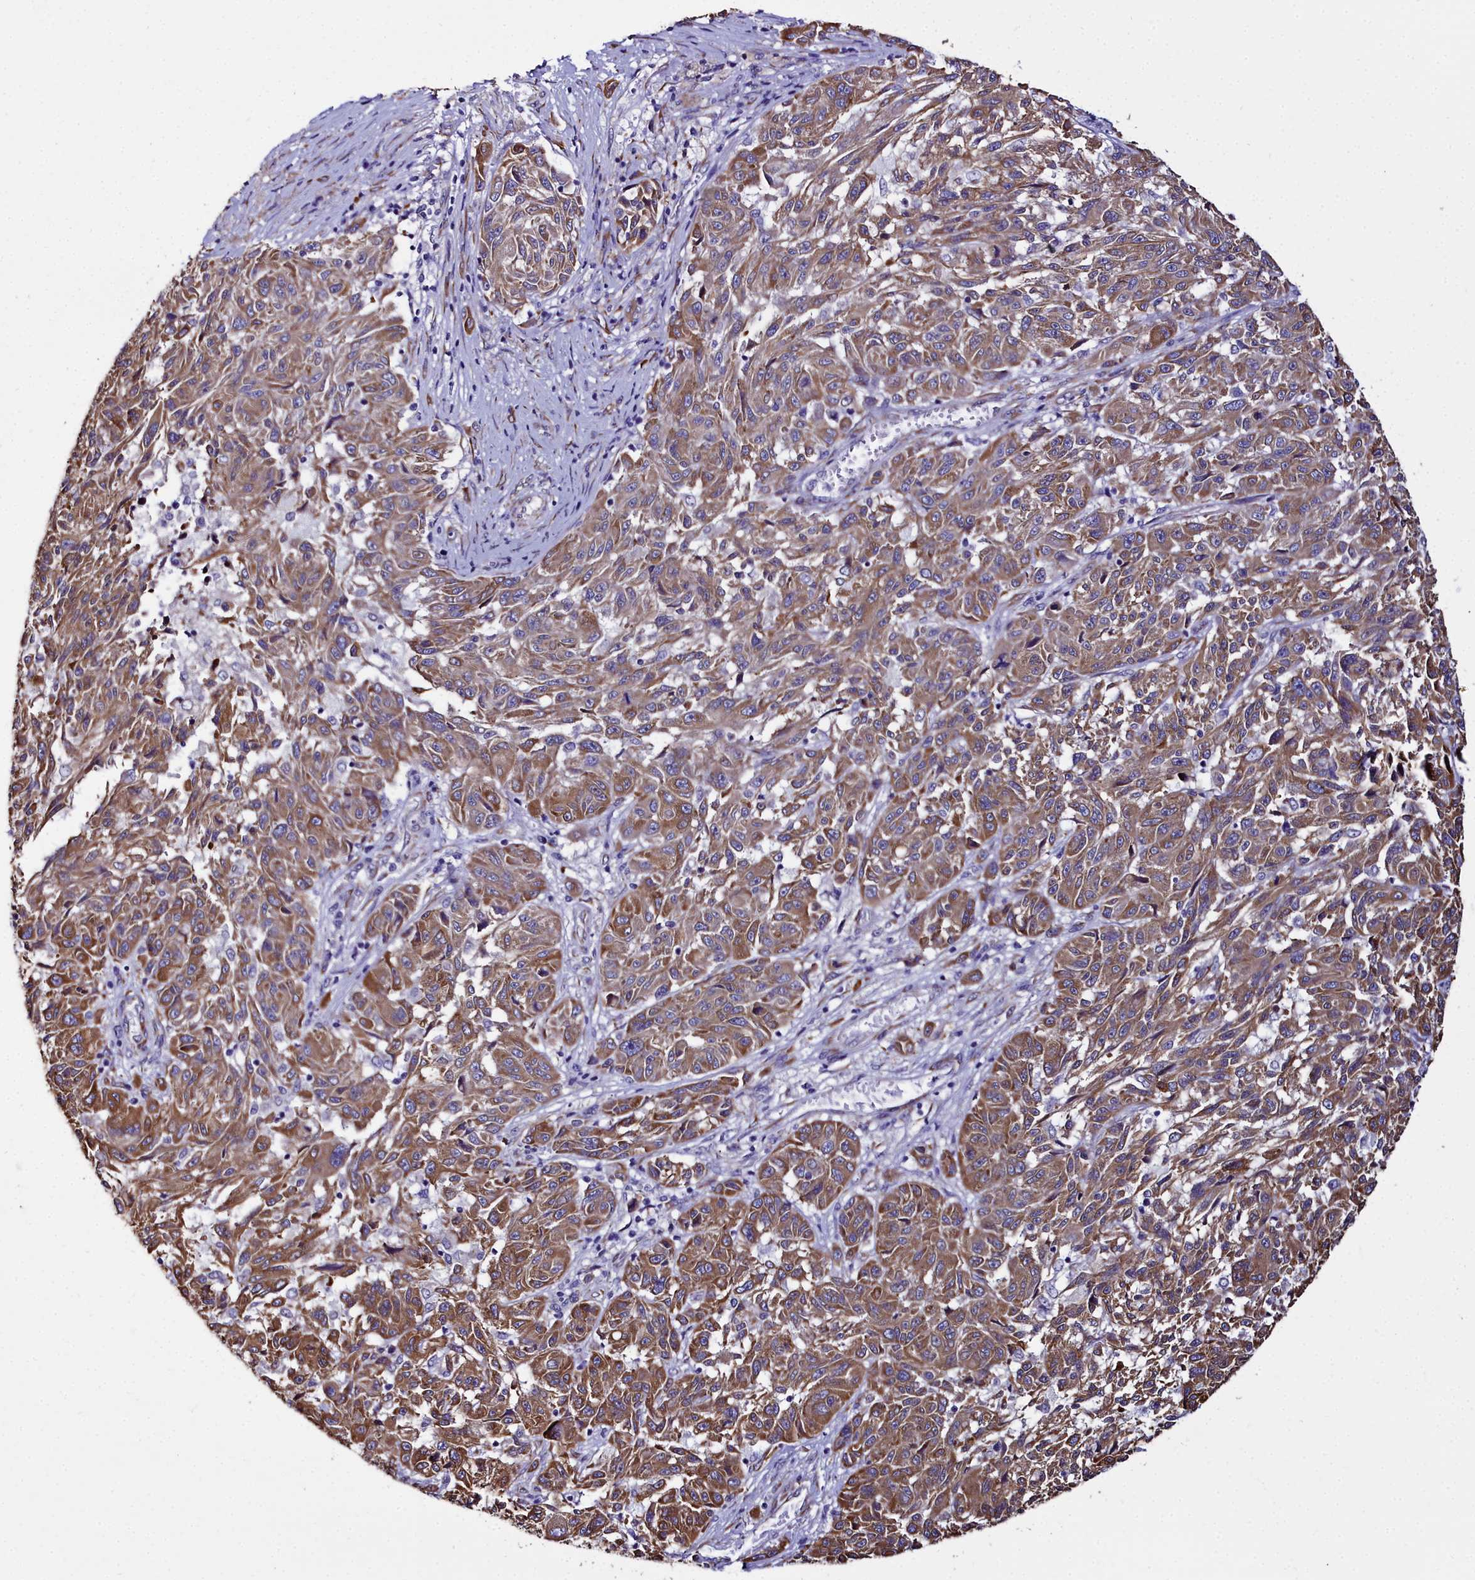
{"staining": {"intensity": "moderate", "quantity": ">75%", "location": "cytoplasmic/membranous"}, "tissue": "melanoma", "cell_type": "Tumor cells", "image_type": "cancer", "snomed": [{"axis": "morphology", "description": "Malignant melanoma, NOS"}, {"axis": "topography", "description": "Skin"}], "caption": "Protein staining exhibits moderate cytoplasmic/membranous staining in about >75% of tumor cells in melanoma. Immunohistochemistry (ihc) stains the protein of interest in brown and the nuclei are stained blue.", "gene": "TXNDC5", "patient": {"sex": "male", "age": 53}}